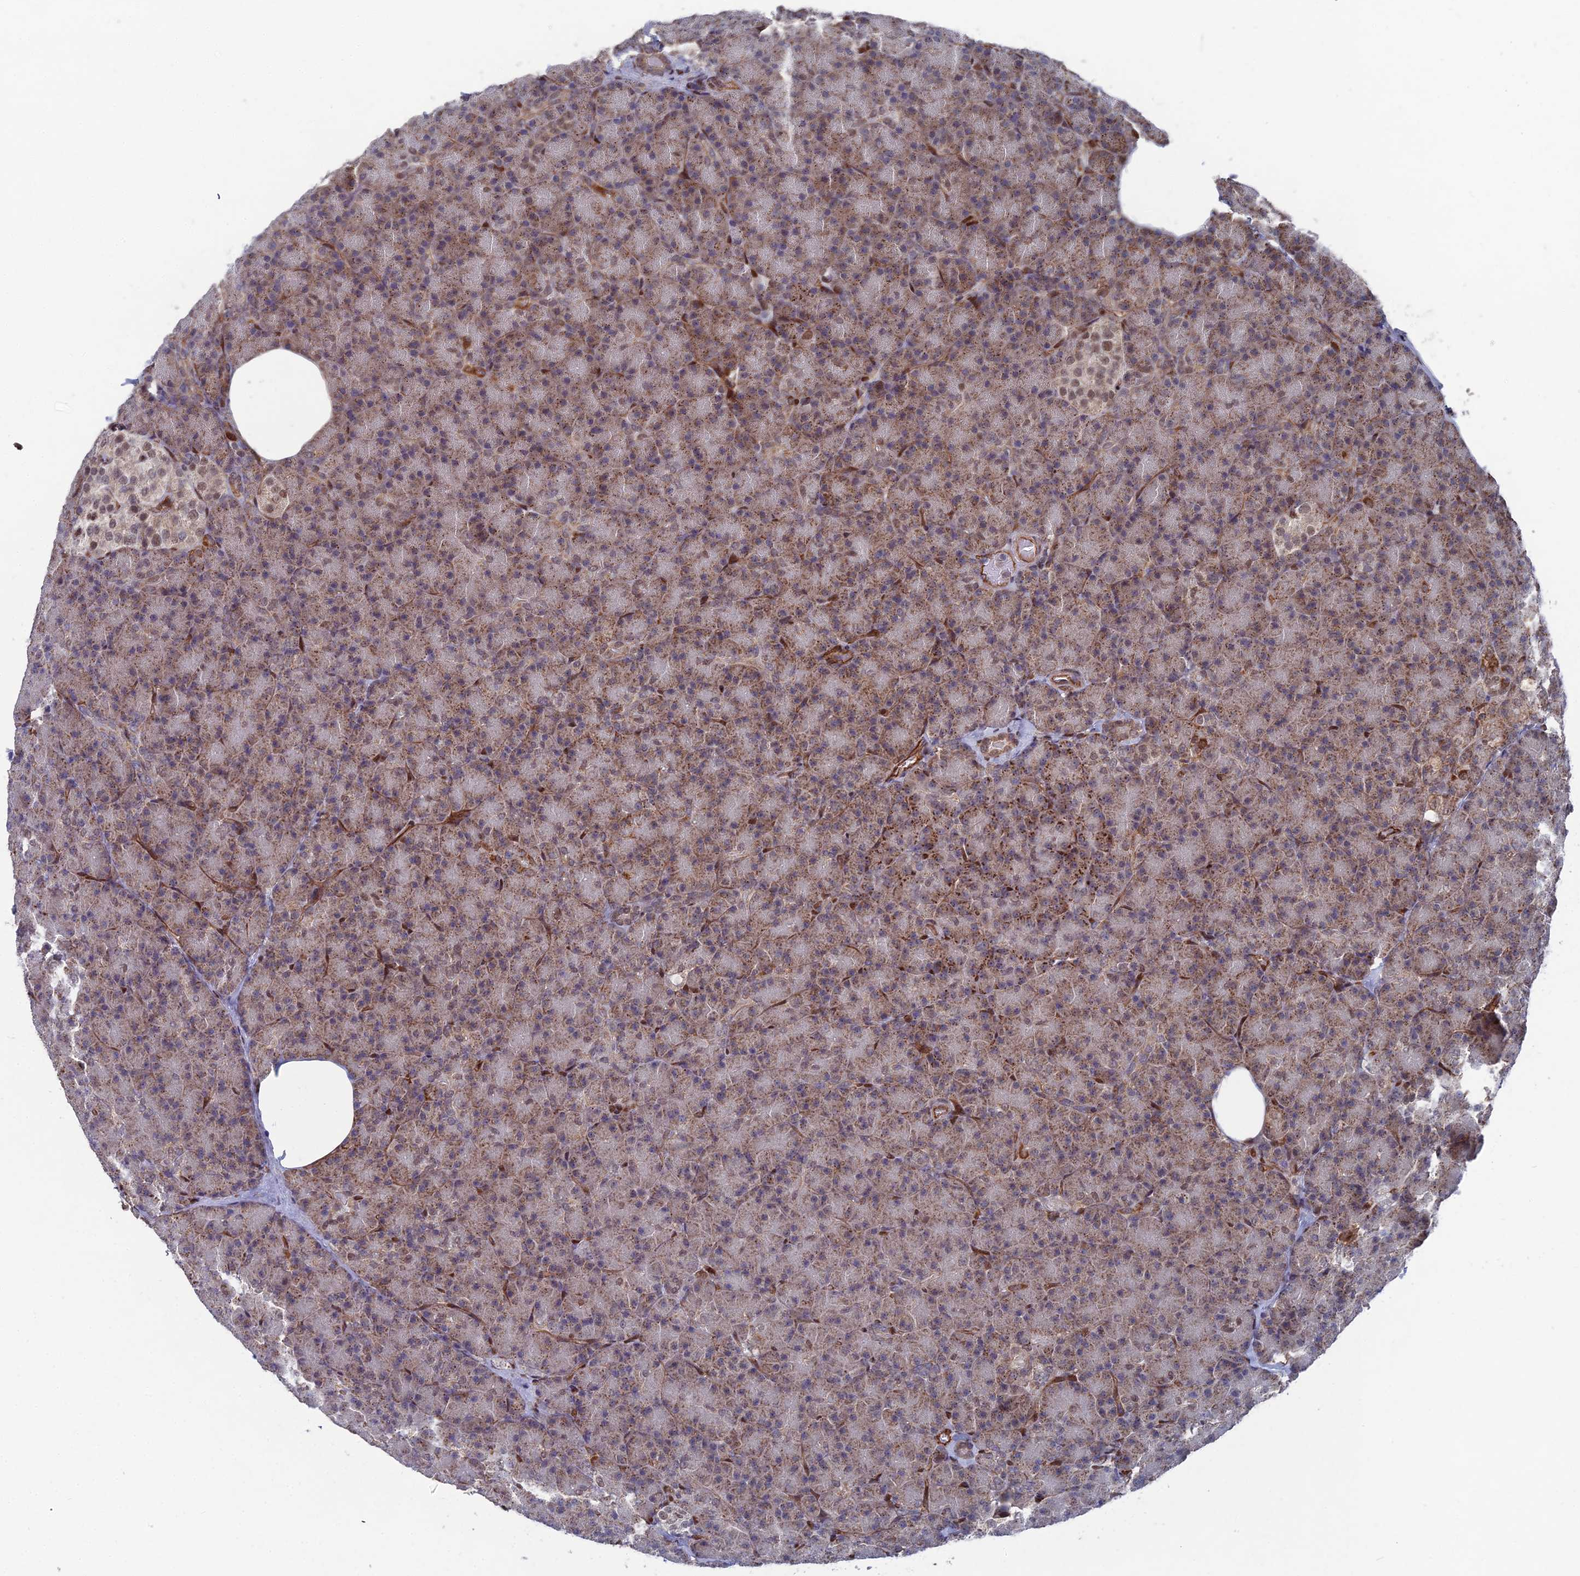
{"staining": {"intensity": "moderate", "quantity": ">75%", "location": "cytoplasmic/membranous"}, "tissue": "pancreas", "cell_type": "Exocrine glandular cells", "image_type": "normal", "snomed": [{"axis": "morphology", "description": "Normal tissue, NOS"}, {"axis": "topography", "description": "Pancreas"}], "caption": "The micrograph exhibits immunohistochemical staining of normal pancreas. There is moderate cytoplasmic/membranous expression is present in approximately >75% of exocrine glandular cells. The staining is performed using DAB (3,3'-diaminobenzidine) brown chromogen to label protein expression. The nuclei are counter-stained blue using hematoxylin.", "gene": "UNC5D", "patient": {"sex": "female", "age": 43}}